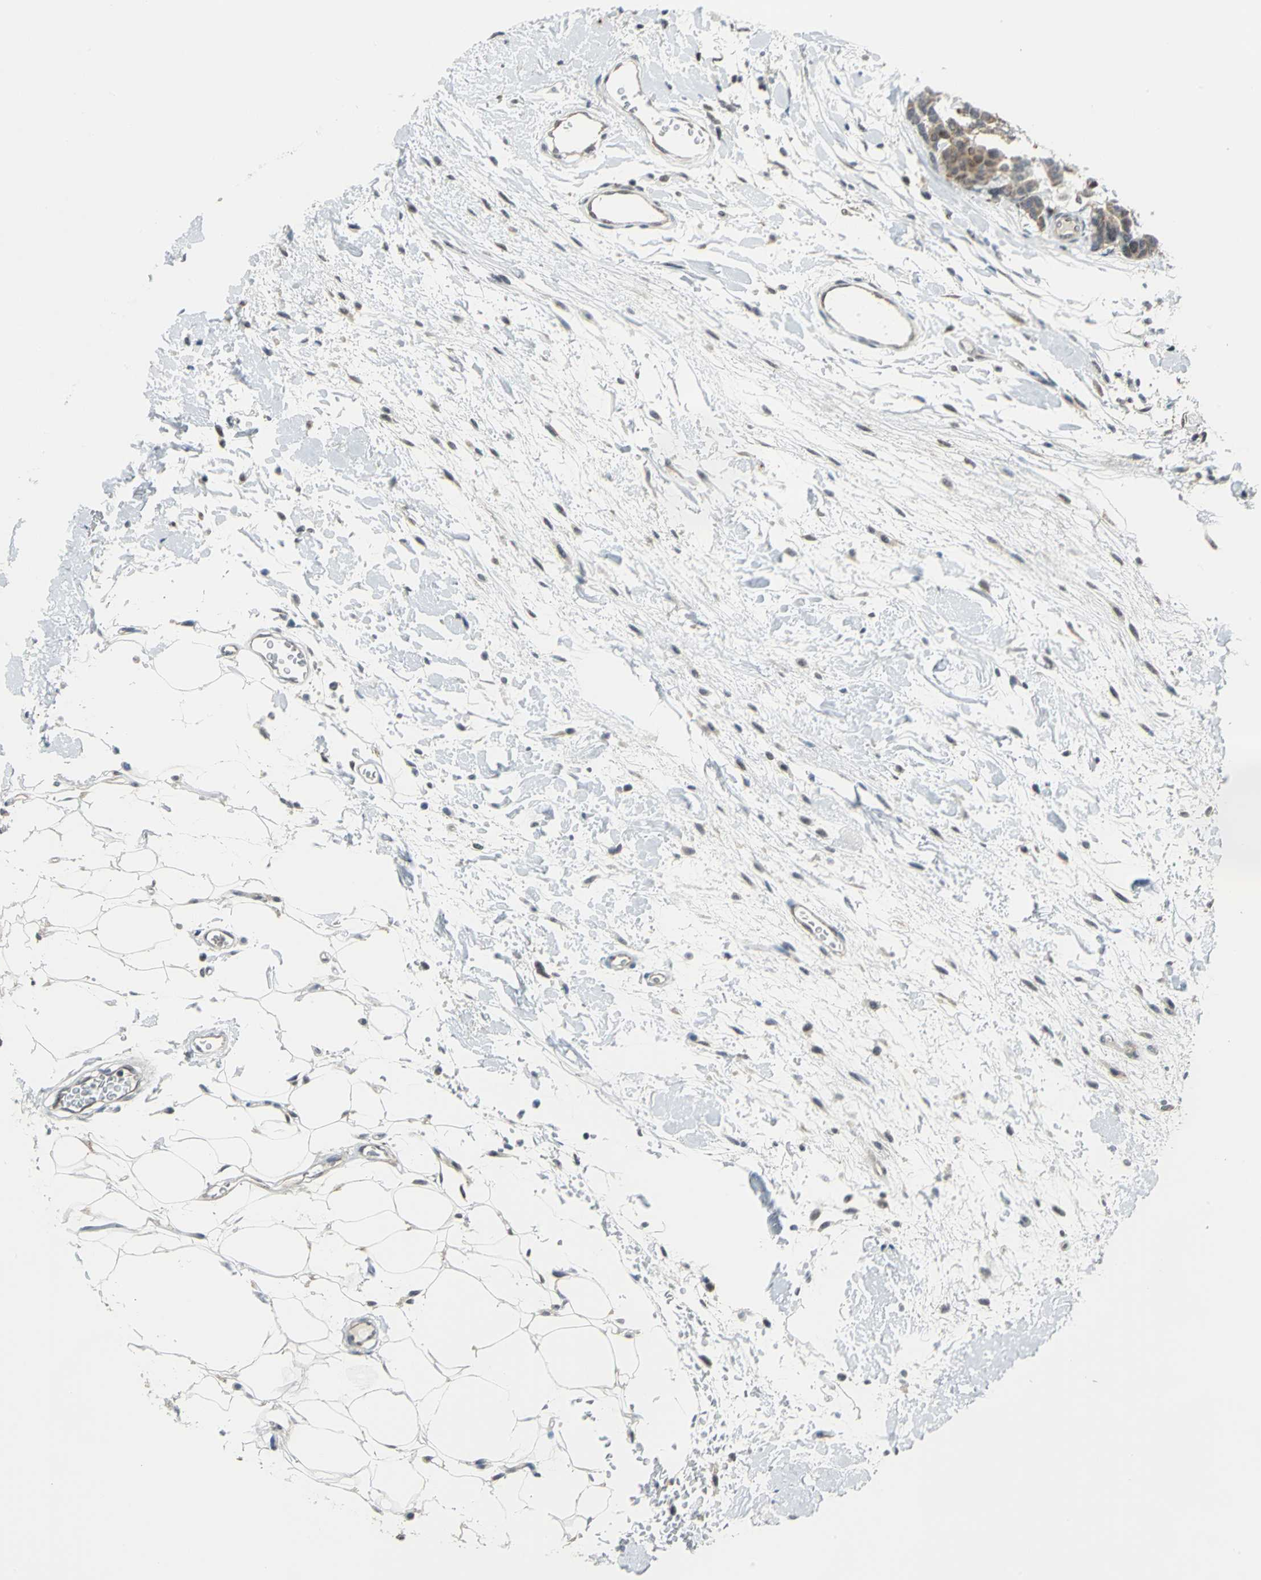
{"staining": {"intensity": "weak", "quantity": ">75%", "location": "cytoplasmic/membranous"}, "tissue": "breast cancer", "cell_type": "Tumor cells", "image_type": "cancer", "snomed": [{"axis": "morphology", "description": "Duct carcinoma"}, {"axis": "topography", "description": "Breast"}], "caption": "Tumor cells exhibit low levels of weak cytoplasmic/membranous staining in approximately >75% of cells in breast intraductal carcinoma.", "gene": "PSMA4", "patient": {"sex": "female", "age": 87}}